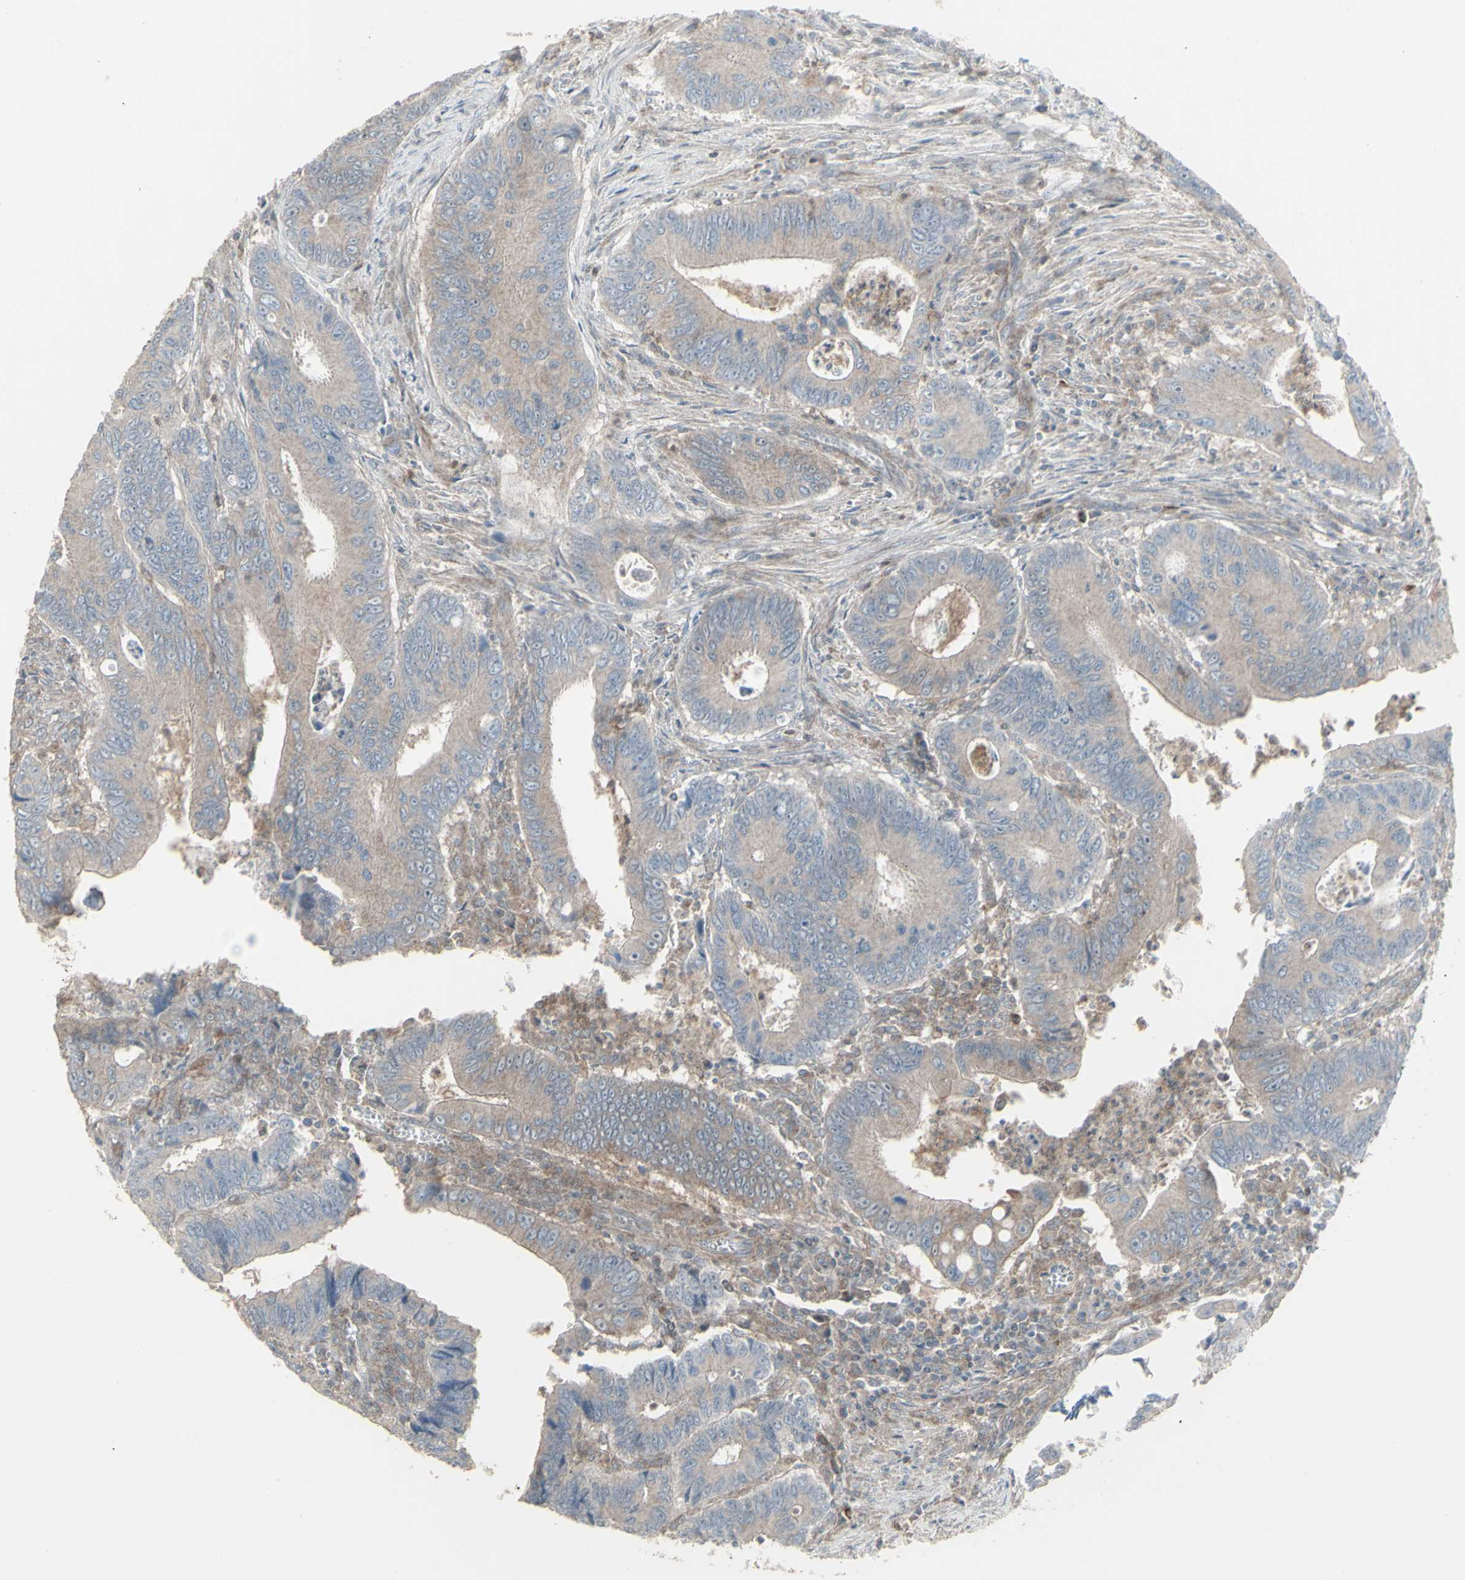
{"staining": {"intensity": "moderate", "quantity": ">75%", "location": "cytoplasmic/membranous"}, "tissue": "colorectal cancer", "cell_type": "Tumor cells", "image_type": "cancer", "snomed": [{"axis": "morphology", "description": "Inflammation, NOS"}, {"axis": "morphology", "description": "Adenocarcinoma, NOS"}, {"axis": "topography", "description": "Colon"}], "caption": "A high-resolution micrograph shows IHC staining of colorectal cancer (adenocarcinoma), which reveals moderate cytoplasmic/membranous expression in approximately >75% of tumor cells.", "gene": "RNASEL", "patient": {"sex": "male", "age": 72}}